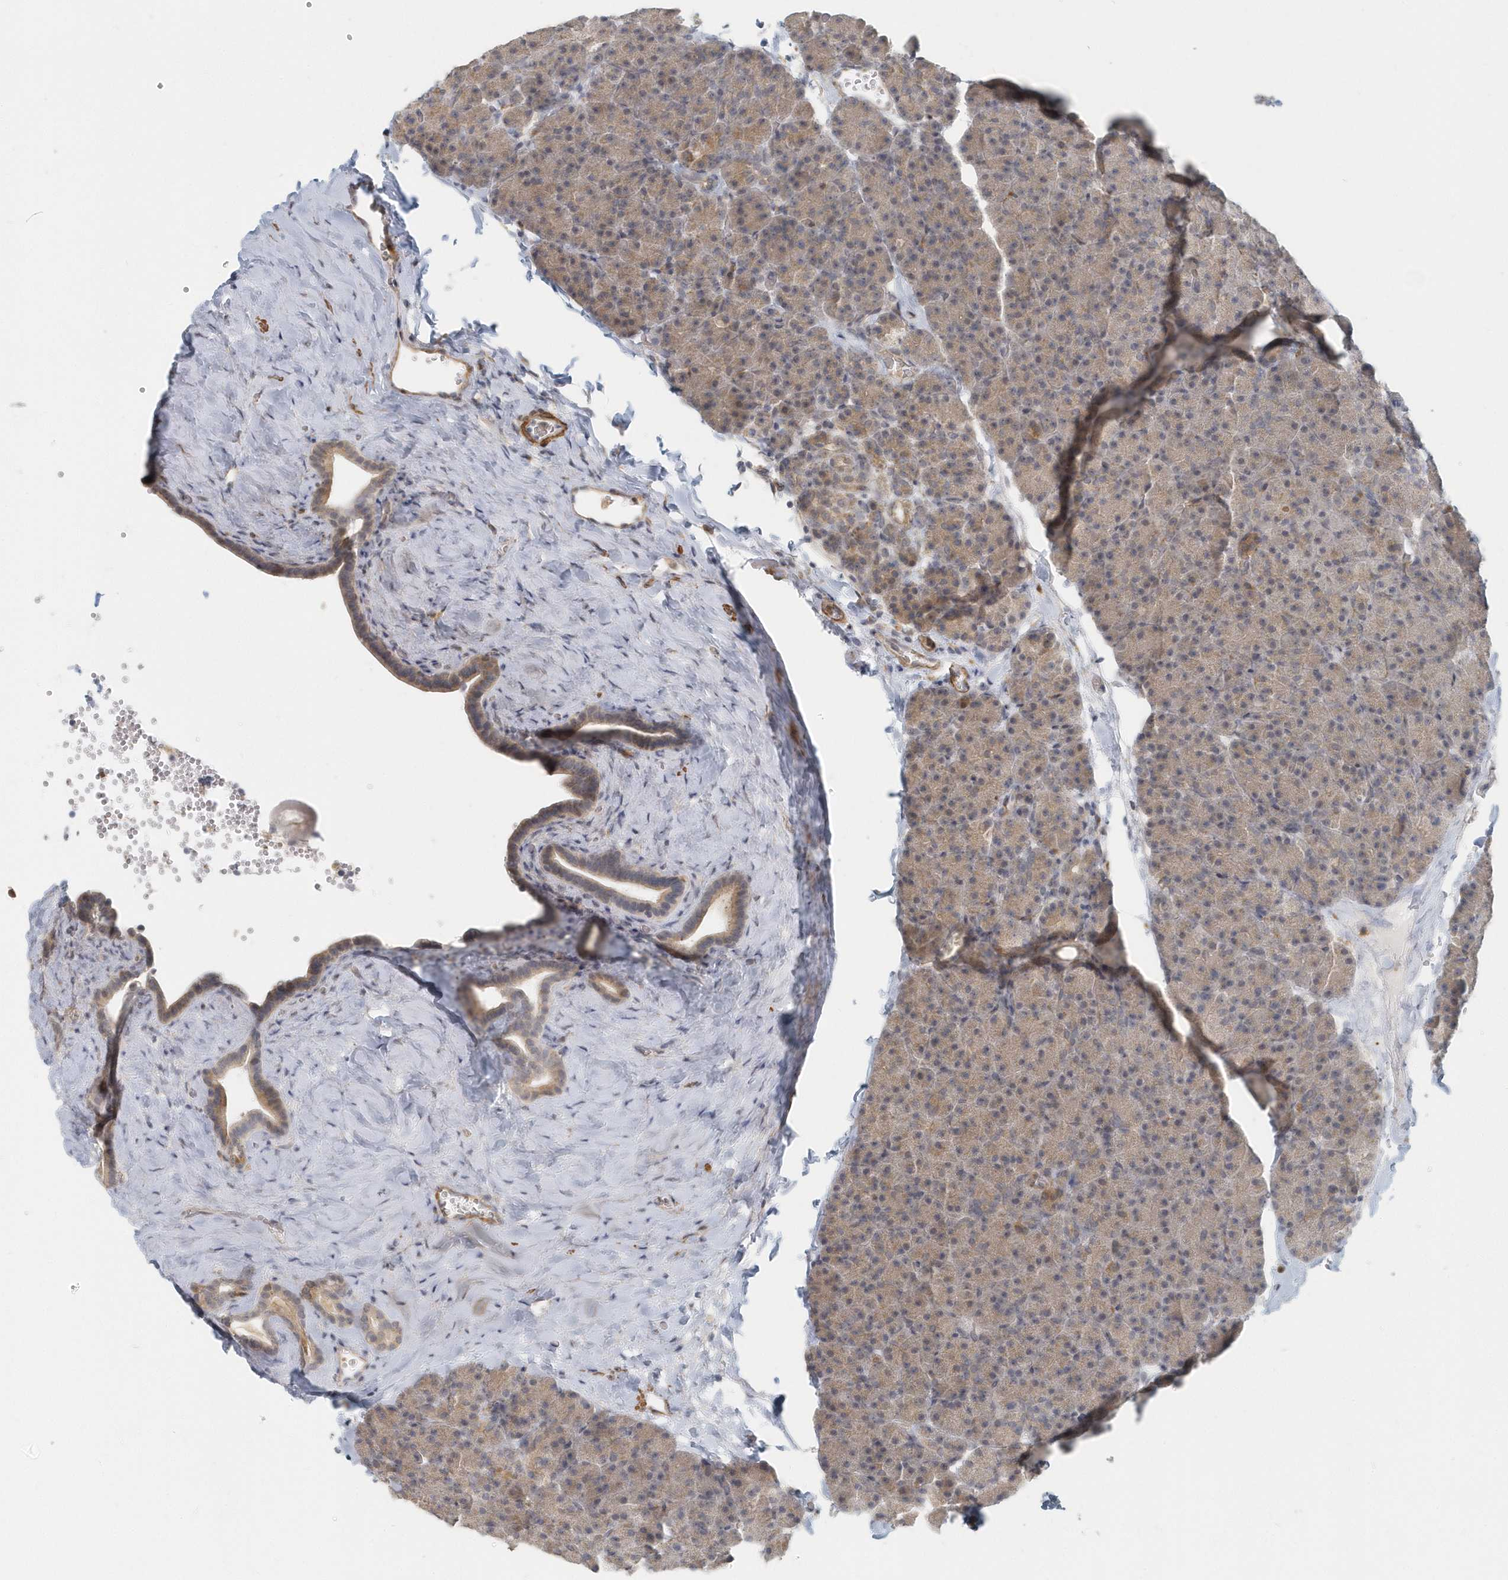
{"staining": {"intensity": "weak", "quantity": ">75%", "location": "cytoplasmic/membranous"}, "tissue": "pancreas", "cell_type": "Exocrine glandular cells", "image_type": "normal", "snomed": [{"axis": "morphology", "description": "Normal tissue, NOS"}, {"axis": "morphology", "description": "Carcinoid, malignant, NOS"}, {"axis": "topography", "description": "Pancreas"}], "caption": "Immunohistochemistry (IHC) staining of unremarkable pancreas, which reveals low levels of weak cytoplasmic/membranous expression in approximately >75% of exocrine glandular cells indicating weak cytoplasmic/membranous protein staining. The staining was performed using DAB (3,3'-diaminobenzidine) (brown) for protein detection and nuclei were counterstained in hematoxylin (blue).", "gene": "NAPB", "patient": {"sex": "female", "age": 35}}